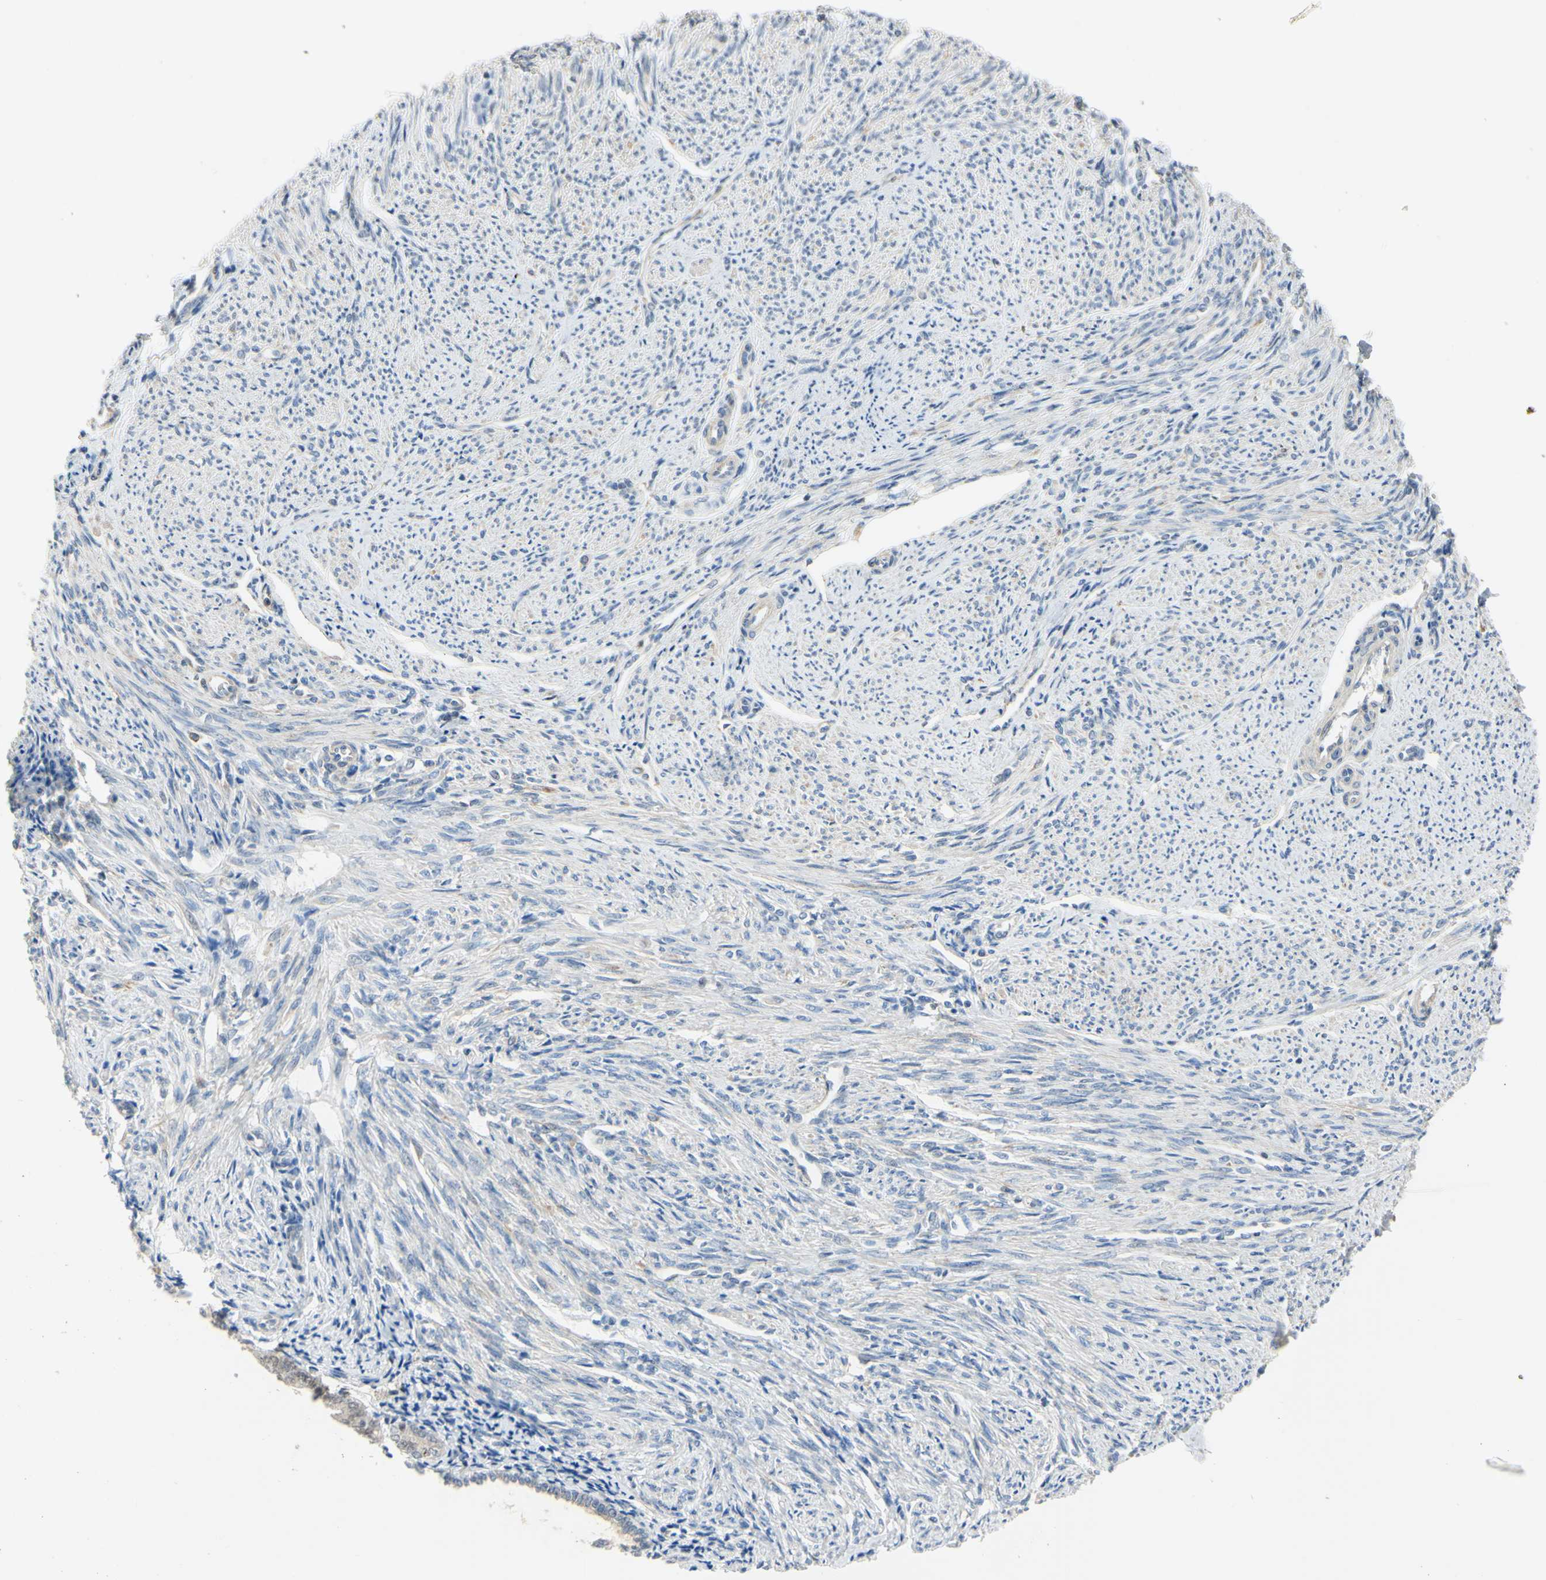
{"staining": {"intensity": "negative", "quantity": "none", "location": "none"}, "tissue": "smooth muscle", "cell_type": "Smooth muscle cells", "image_type": "normal", "snomed": [{"axis": "morphology", "description": "Normal tissue, NOS"}, {"axis": "topography", "description": "Smooth muscle"}], "caption": "High power microscopy histopathology image of an IHC micrograph of unremarkable smooth muscle, revealing no significant expression in smooth muscle cells. (DAB (3,3'-diaminobenzidine) IHC with hematoxylin counter stain).", "gene": "LHX9", "patient": {"sex": "female", "age": 65}}